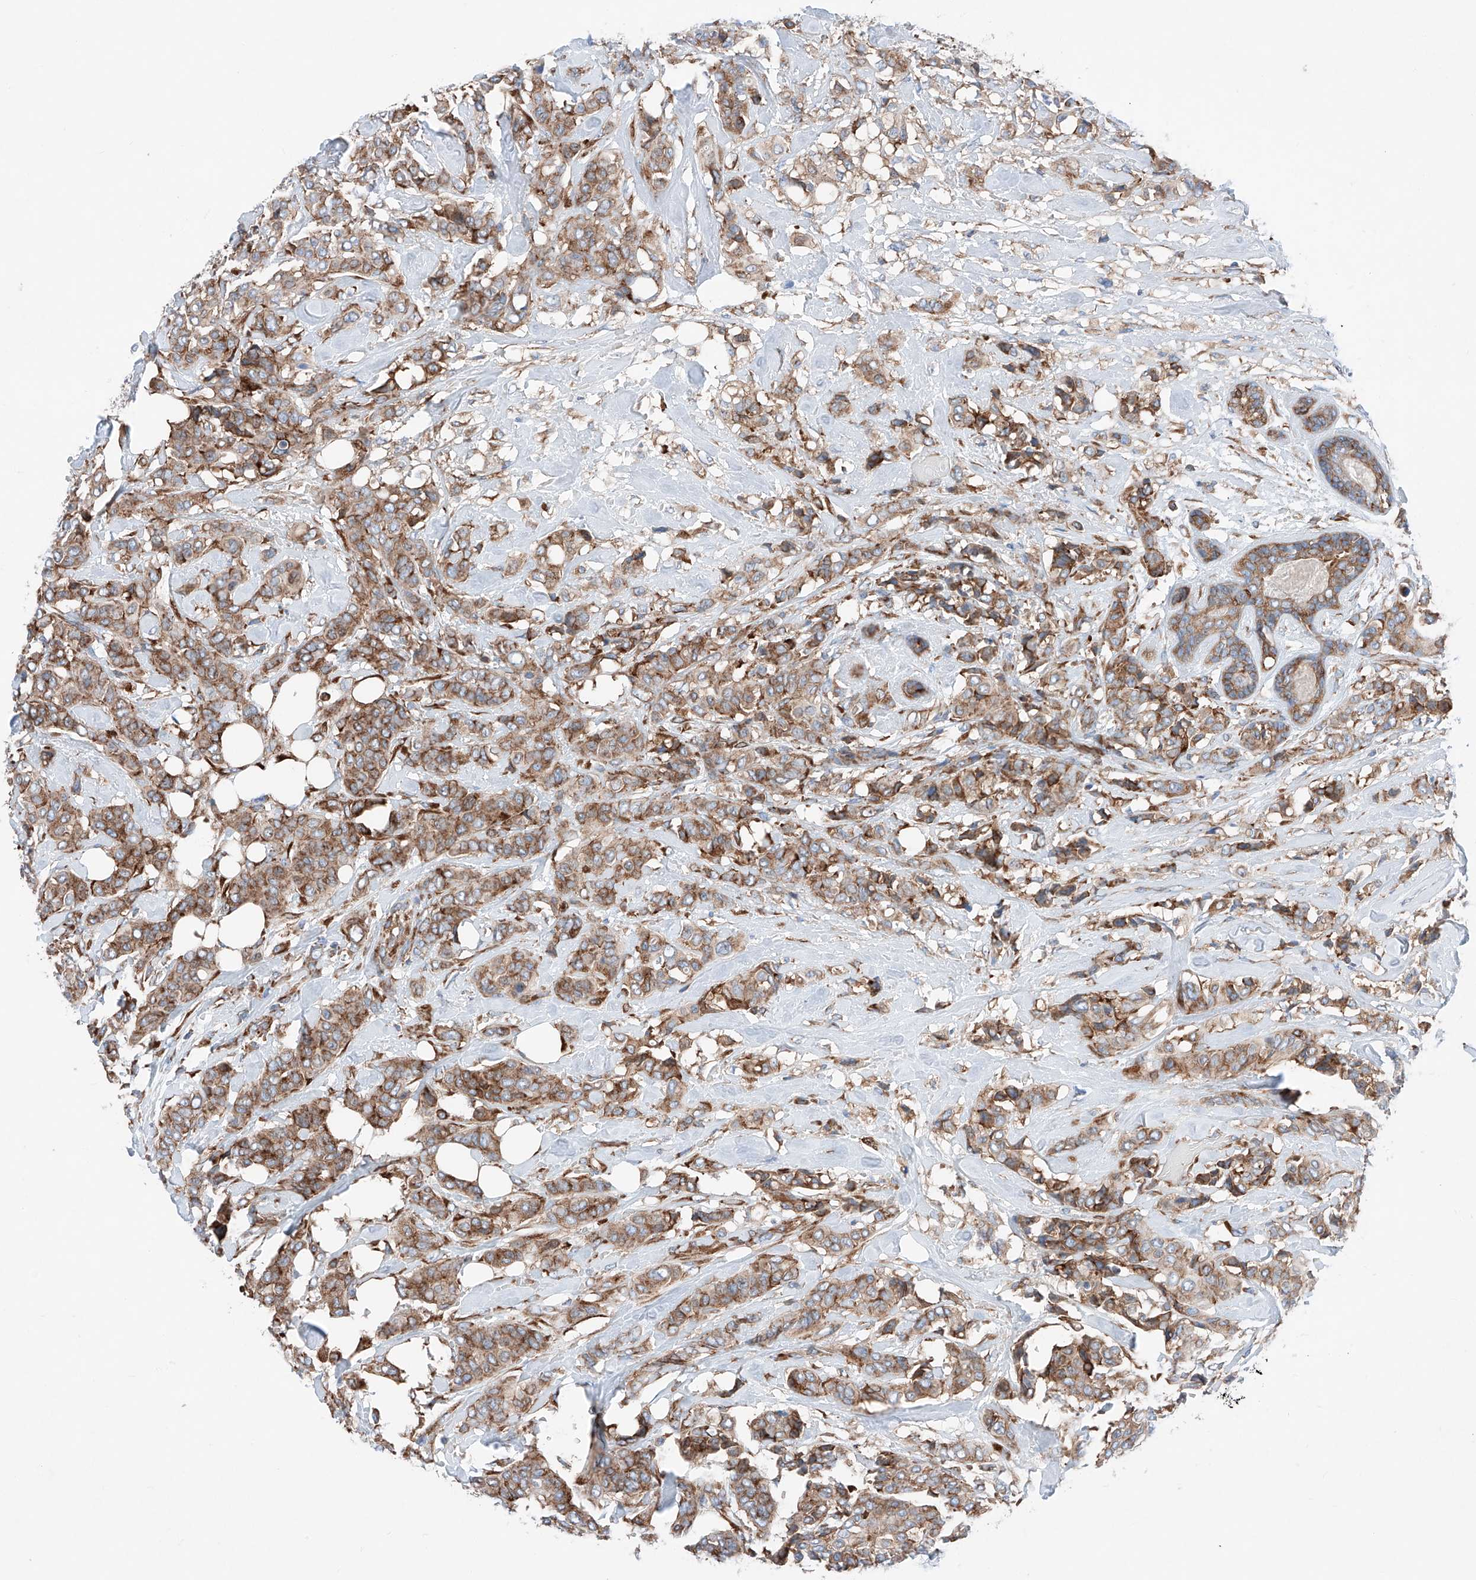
{"staining": {"intensity": "moderate", "quantity": ">75%", "location": "cytoplasmic/membranous"}, "tissue": "breast cancer", "cell_type": "Tumor cells", "image_type": "cancer", "snomed": [{"axis": "morphology", "description": "Lobular carcinoma"}, {"axis": "topography", "description": "Breast"}], "caption": "A micrograph showing moderate cytoplasmic/membranous positivity in approximately >75% of tumor cells in breast cancer, as visualized by brown immunohistochemical staining.", "gene": "CRELD1", "patient": {"sex": "female", "age": 51}}